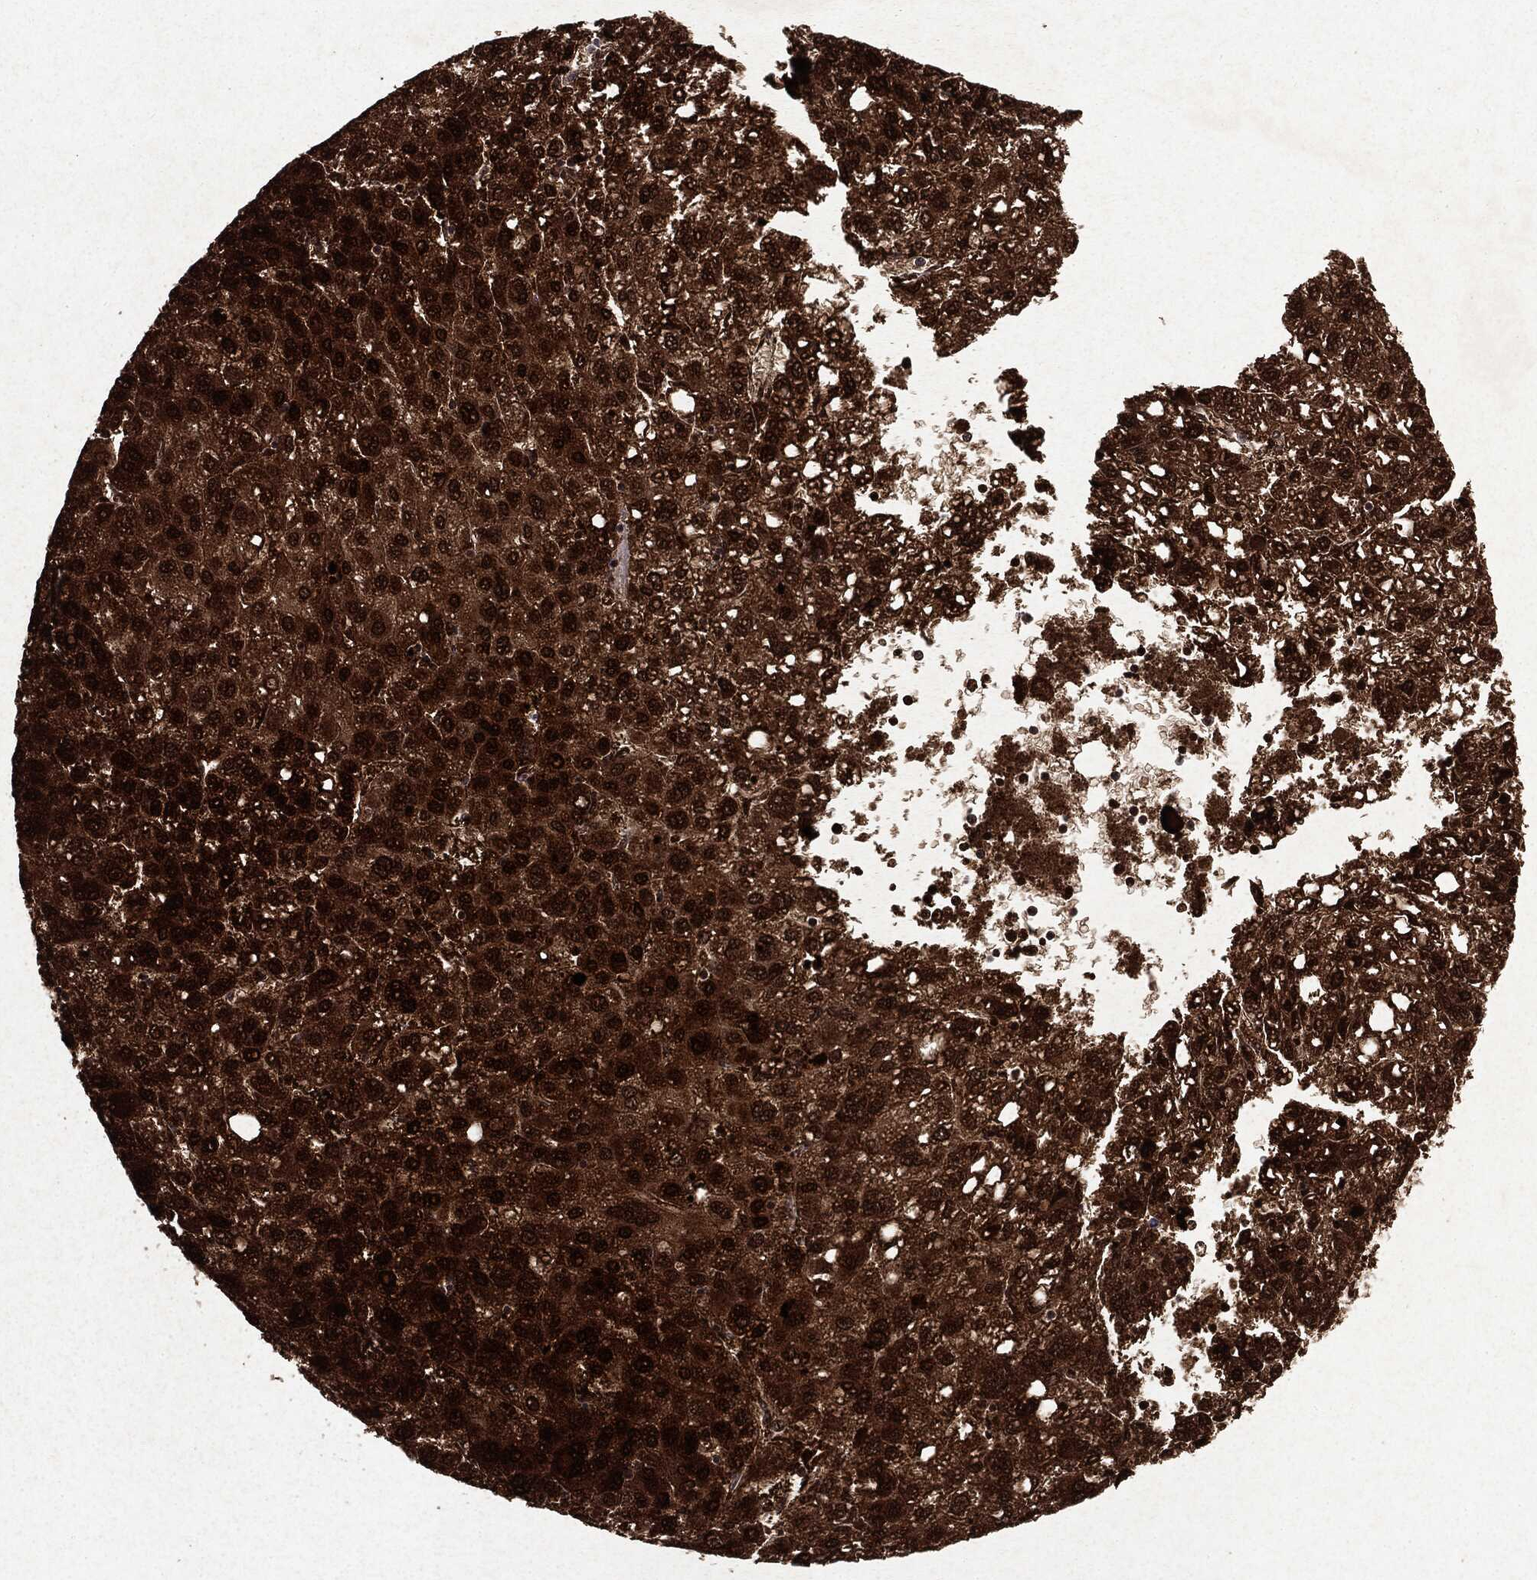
{"staining": {"intensity": "strong", "quantity": ">75%", "location": "cytoplasmic/membranous,nuclear"}, "tissue": "liver cancer", "cell_type": "Tumor cells", "image_type": "cancer", "snomed": [{"axis": "morphology", "description": "Carcinoma, Hepatocellular, NOS"}, {"axis": "topography", "description": "Liver"}], "caption": "A high-resolution photomicrograph shows immunohistochemistry staining of liver hepatocellular carcinoma, which demonstrates strong cytoplasmic/membranous and nuclear staining in approximately >75% of tumor cells.", "gene": "PEBP1", "patient": {"sex": "female", "age": 82}}